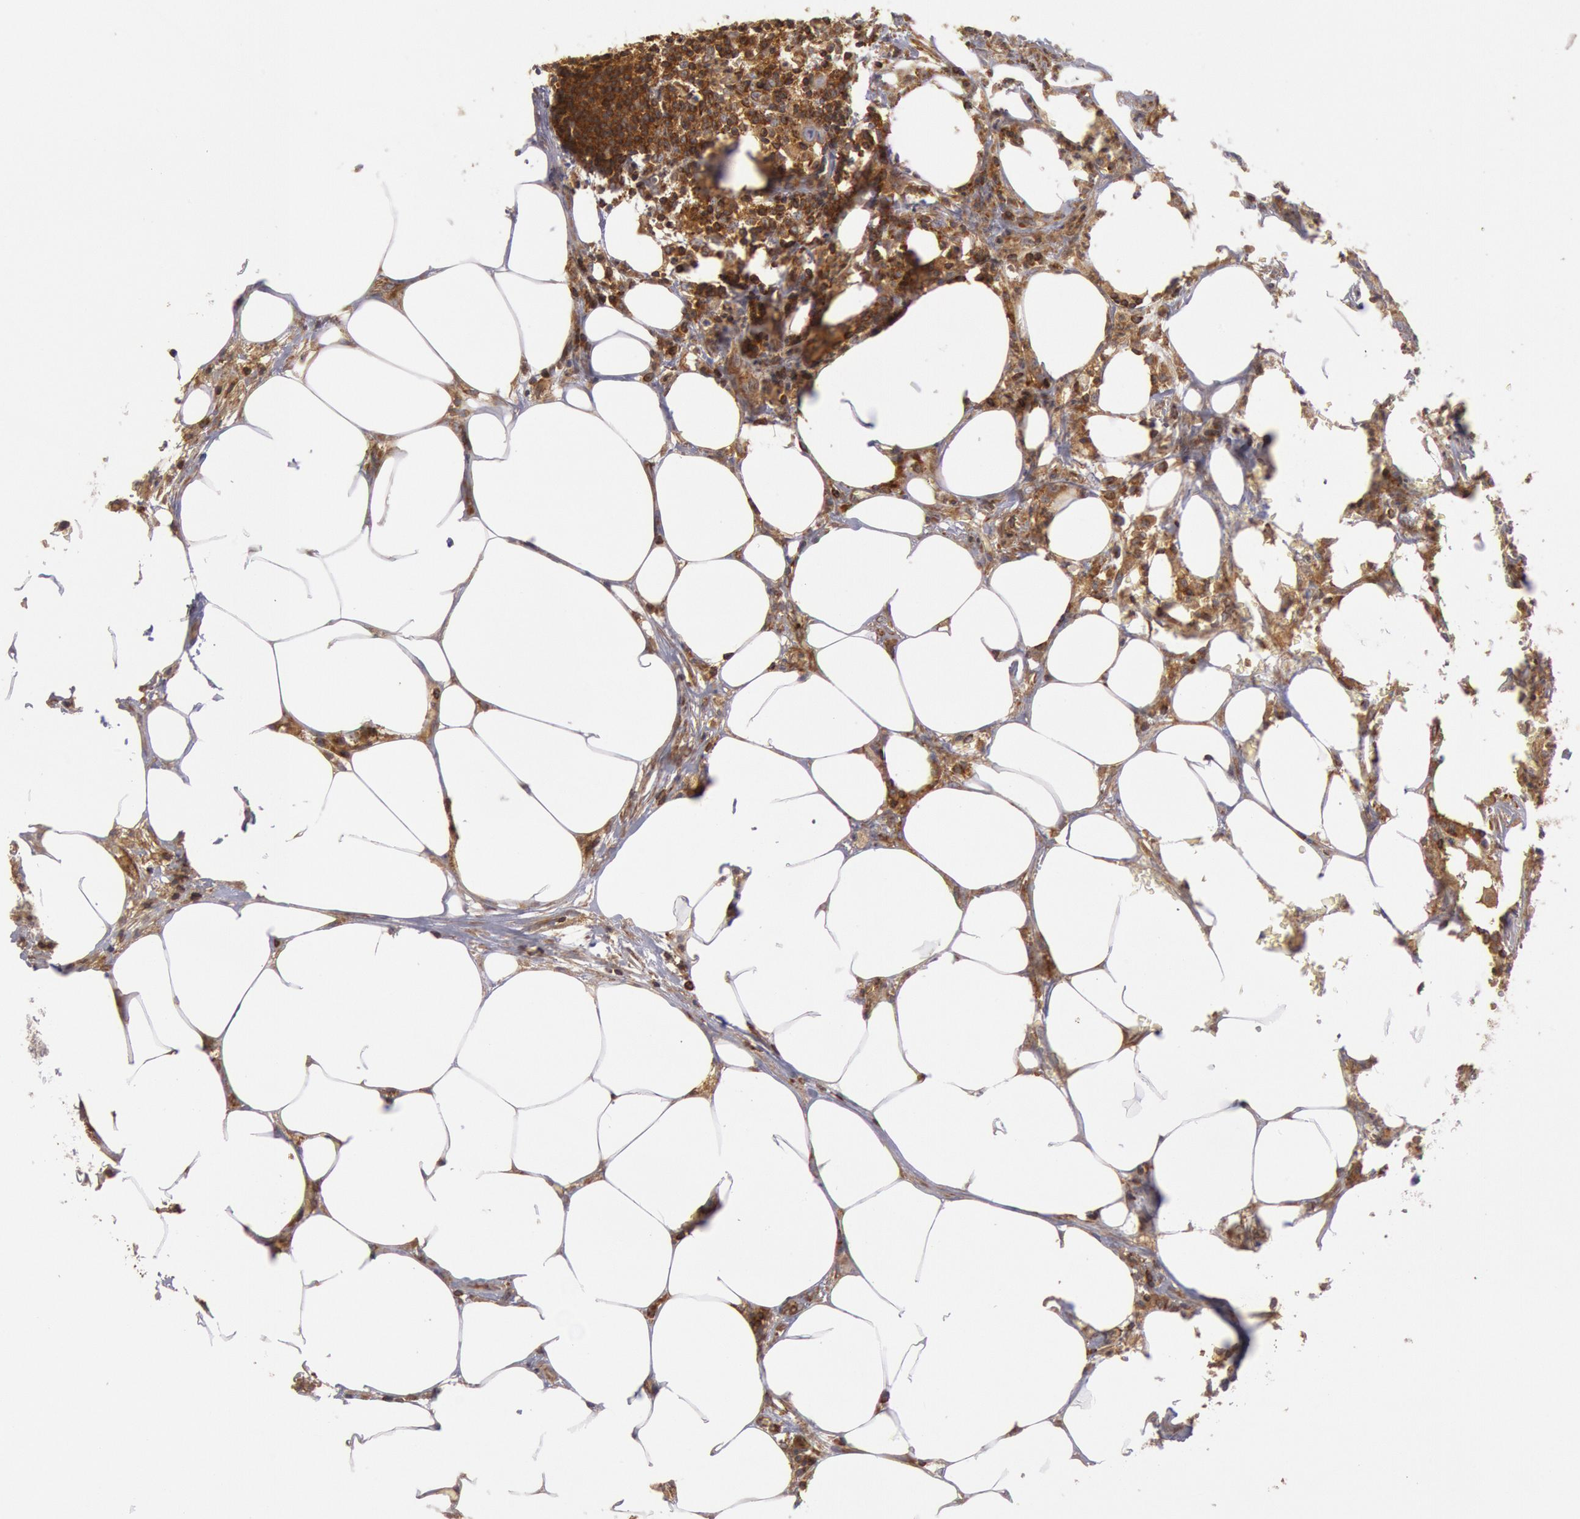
{"staining": {"intensity": "moderate", "quantity": ">75%", "location": "cytoplasmic/membranous"}, "tissue": "colorectal cancer", "cell_type": "Tumor cells", "image_type": "cancer", "snomed": [{"axis": "morphology", "description": "Adenocarcinoma, NOS"}, {"axis": "topography", "description": "Colon"}], "caption": "Human colorectal cancer (adenocarcinoma) stained with a brown dye exhibits moderate cytoplasmic/membranous positive staining in approximately >75% of tumor cells.", "gene": "PIK3R1", "patient": {"sex": "male", "age": 55}}